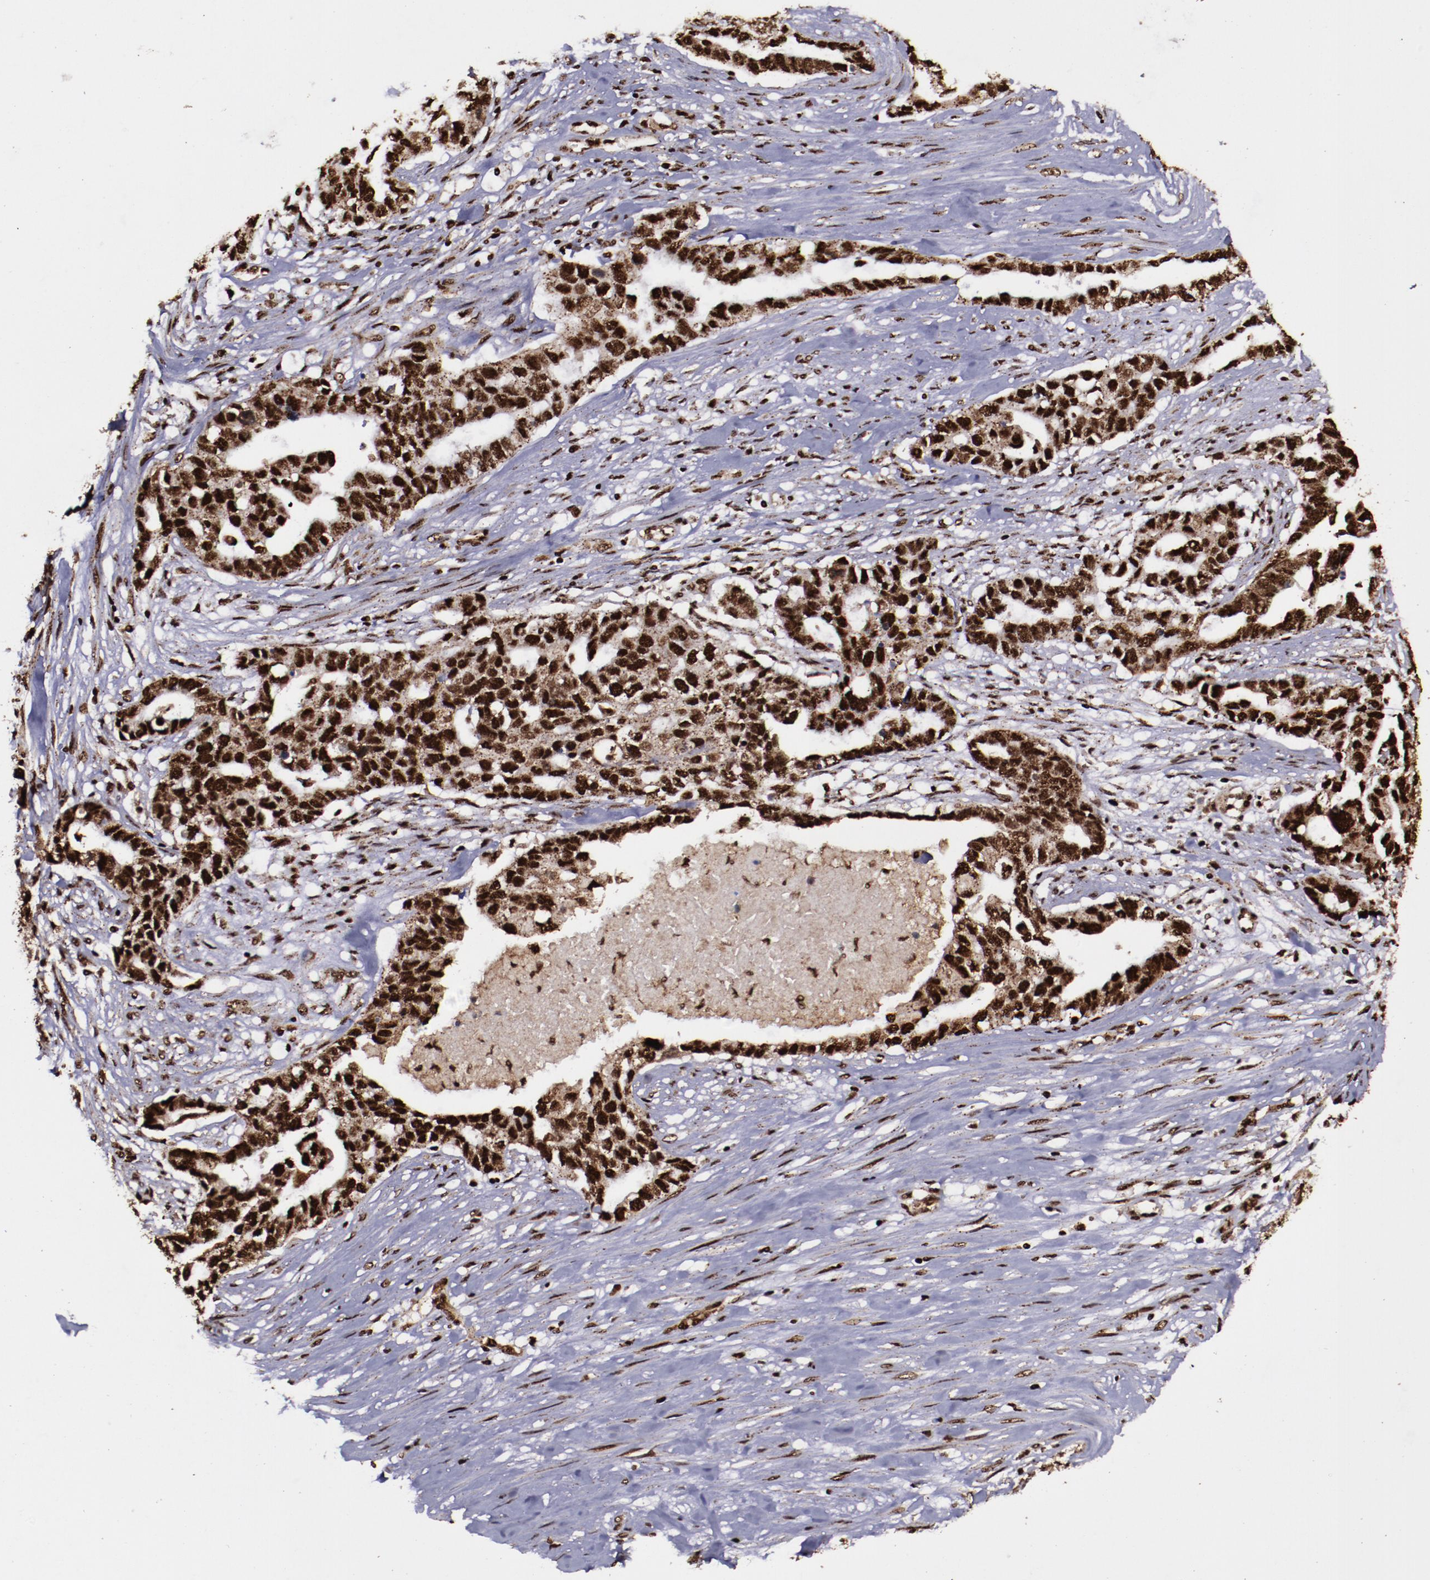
{"staining": {"intensity": "strong", "quantity": ">75%", "location": "cytoplasmic/membranous,nuclear"}, "tissue": "ovarian cancer", "cell_type": "Tumor cells", "image_type": "cancer", "snomed": [{"axis": "morphology", "description": "Cystadenocarcinoma, serous, NOS"}, {"axis": "topography", "description": "Ovary"}], "caption": "The image demonstrates staining of ovarian cancer, revealing strong cytoplasmic/membranous and nuclear protein staining (brown color) within tumor cells. (Brightfield microscopy of DAB IHC at high magnification).", "gene": "SNW1", "patient": {"sex": "female", "age": 54}}